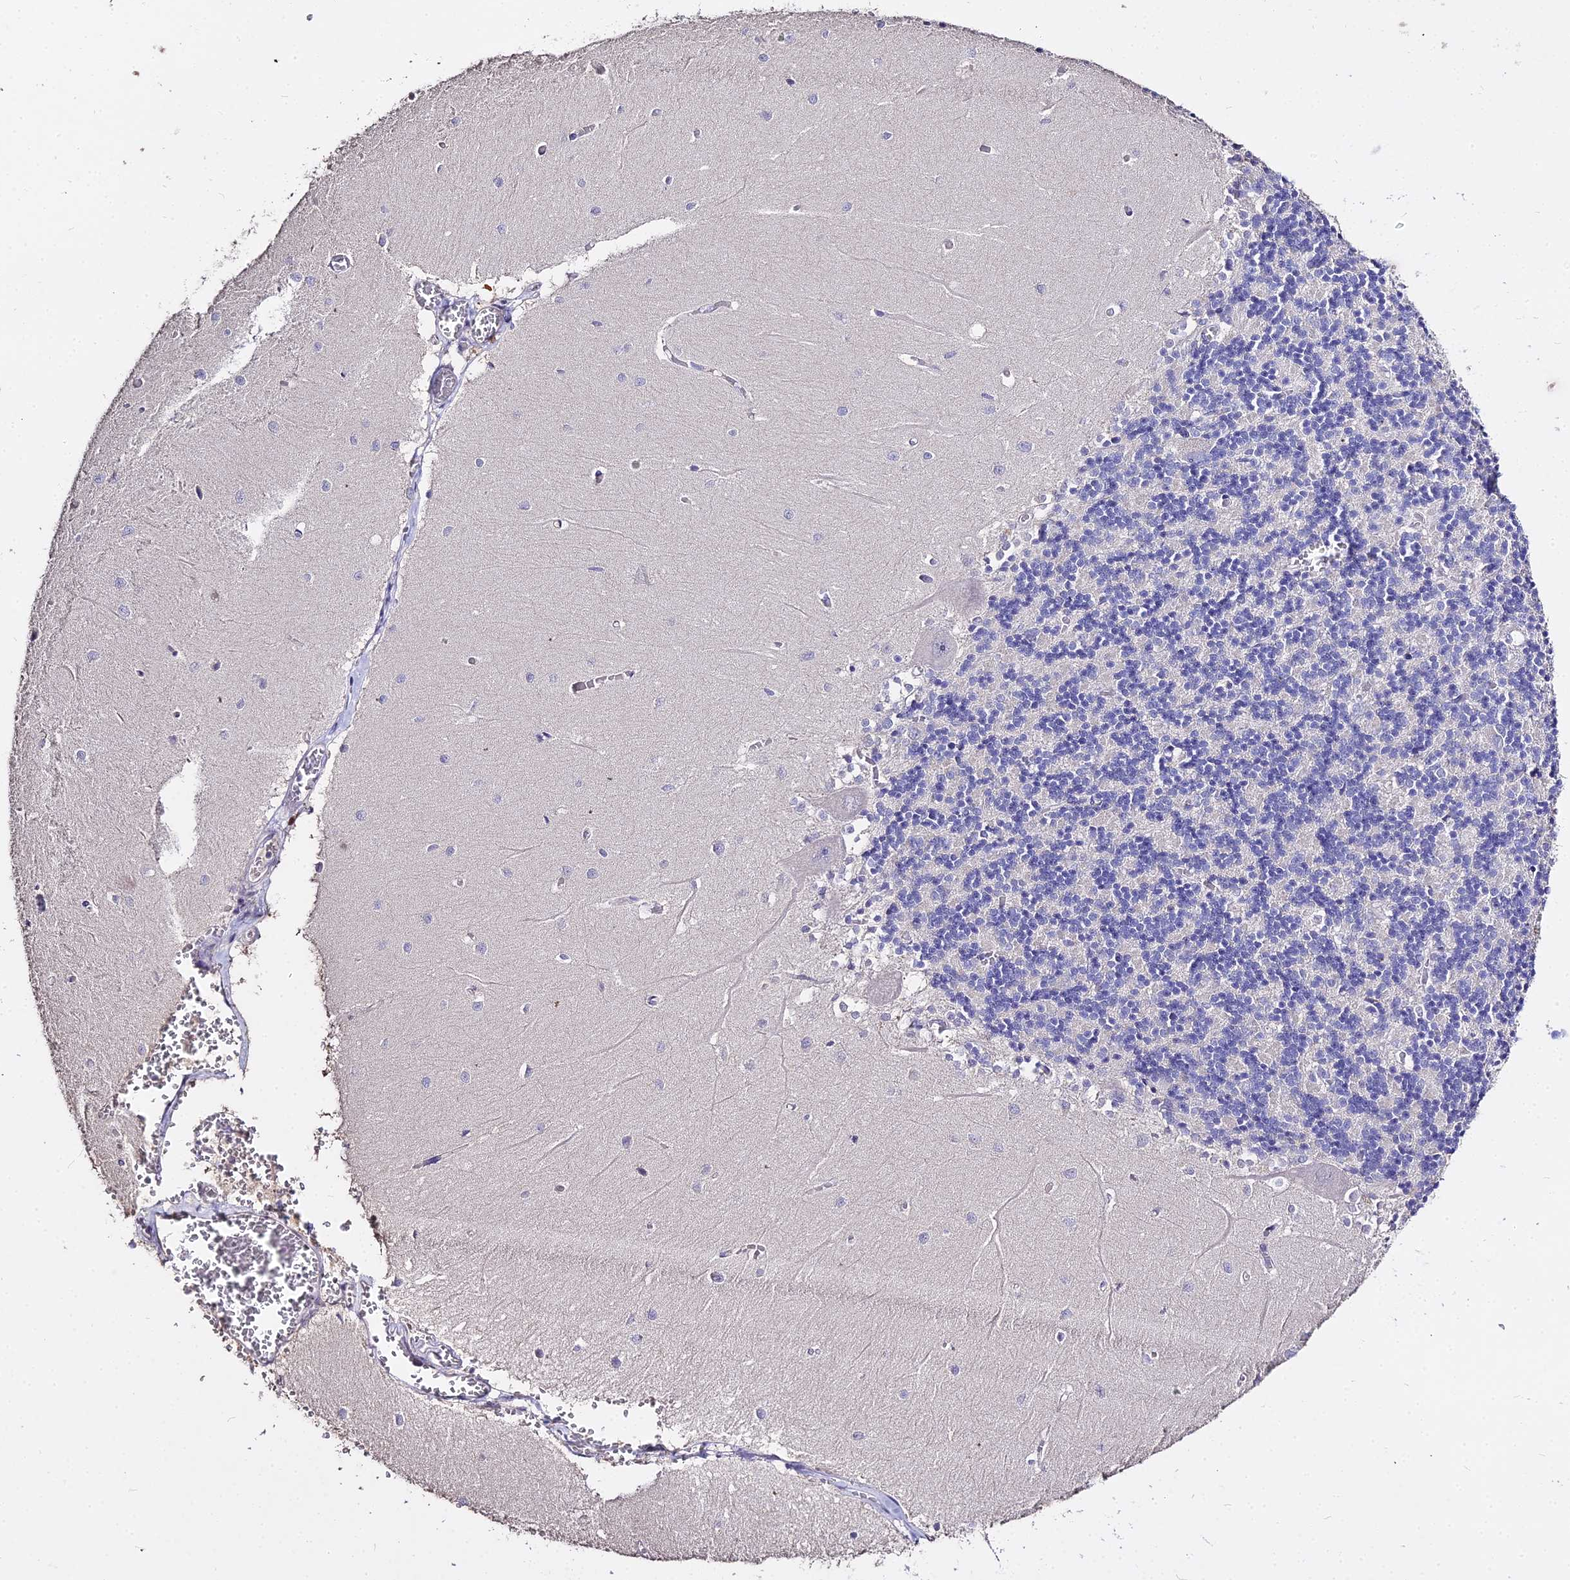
{"staining": {"intensity": "negative", "quantity": "none", "location": "none"}, "tissue": "cerebellum", "cell_type": "Cells in granular layer", "image_type": "normal", "snomed": [{"axis": "morphology", "description": "Normal tissue, NOS"}, {"axis": "topography", "description": "Cerebellum"}], "caption": "Immunohistochemistry image of unremarkable cerebellum: human cerebellum stained with DAB (3,3'-diaminobenzidine) displays no significant protein positivity in cells in granular layer.", "gene": "GLYAT", "patient": {"sex": "male", "age": 37}}